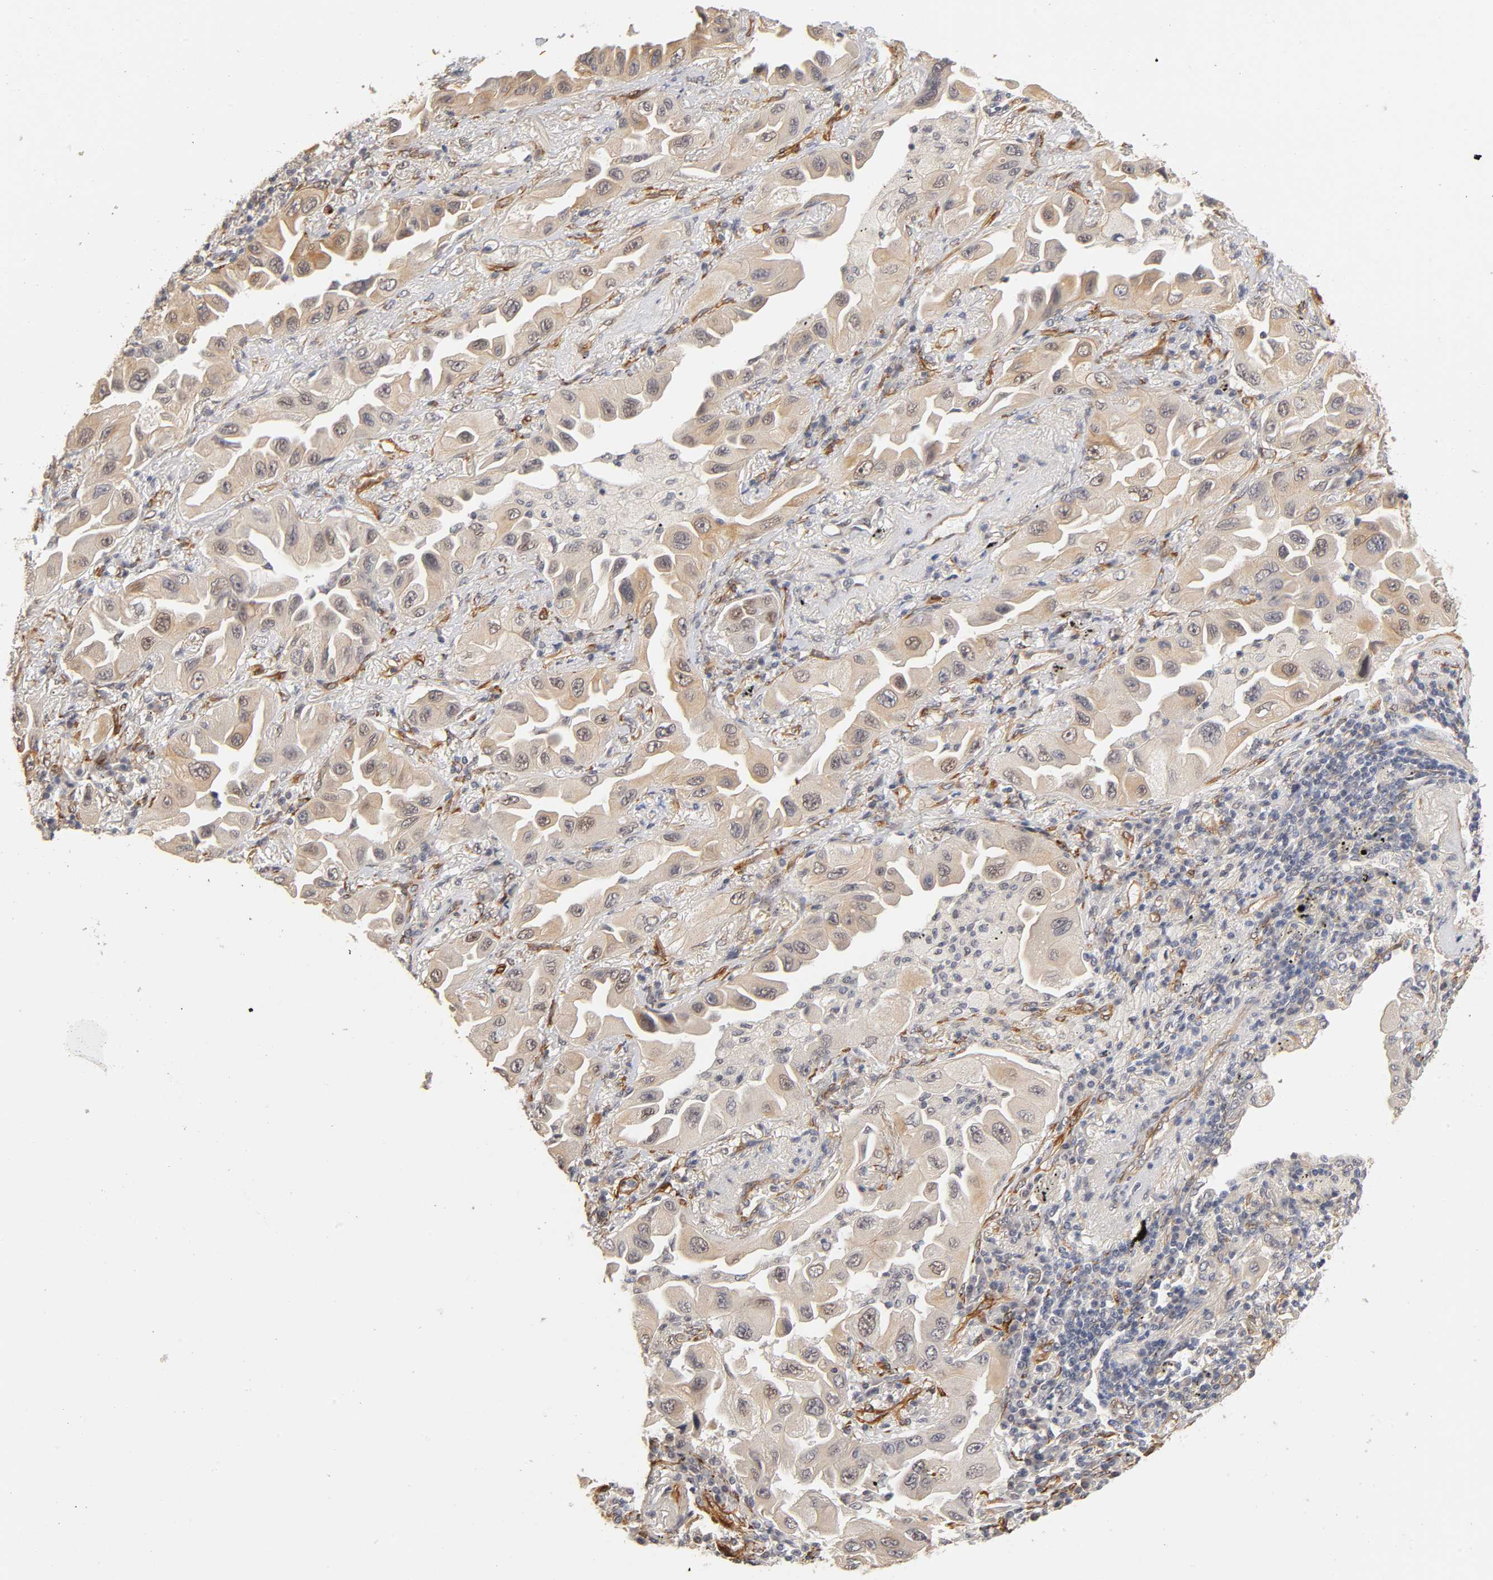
{"staining": {"intensity": "weak", "quantity": "25%-75%", "location": "cytoplasmic/membranous"}, "tissue": "lung cancer", "cell_type": "Tumor cells", "image_type": "cancer", "snomed": [{"axis": "morphology", "description": "Adenocarcinoma, NOS"}, {"axis": "topography", "description": "Lung"}], "caption": "Protein expression by immunohistochemistry (IHC) demonstrates weak cytoplasmic/membranous expression in about 25%-75% of tumor cells in lung cancer. The staining was performed using DAB (3,3'-diaminobenzidine), with brown indicating positive protein expression. Nuclei are stained blue with hematoxylin.", "gene": "LAMB1", "patient": {"sex": "female", "age": 65}}